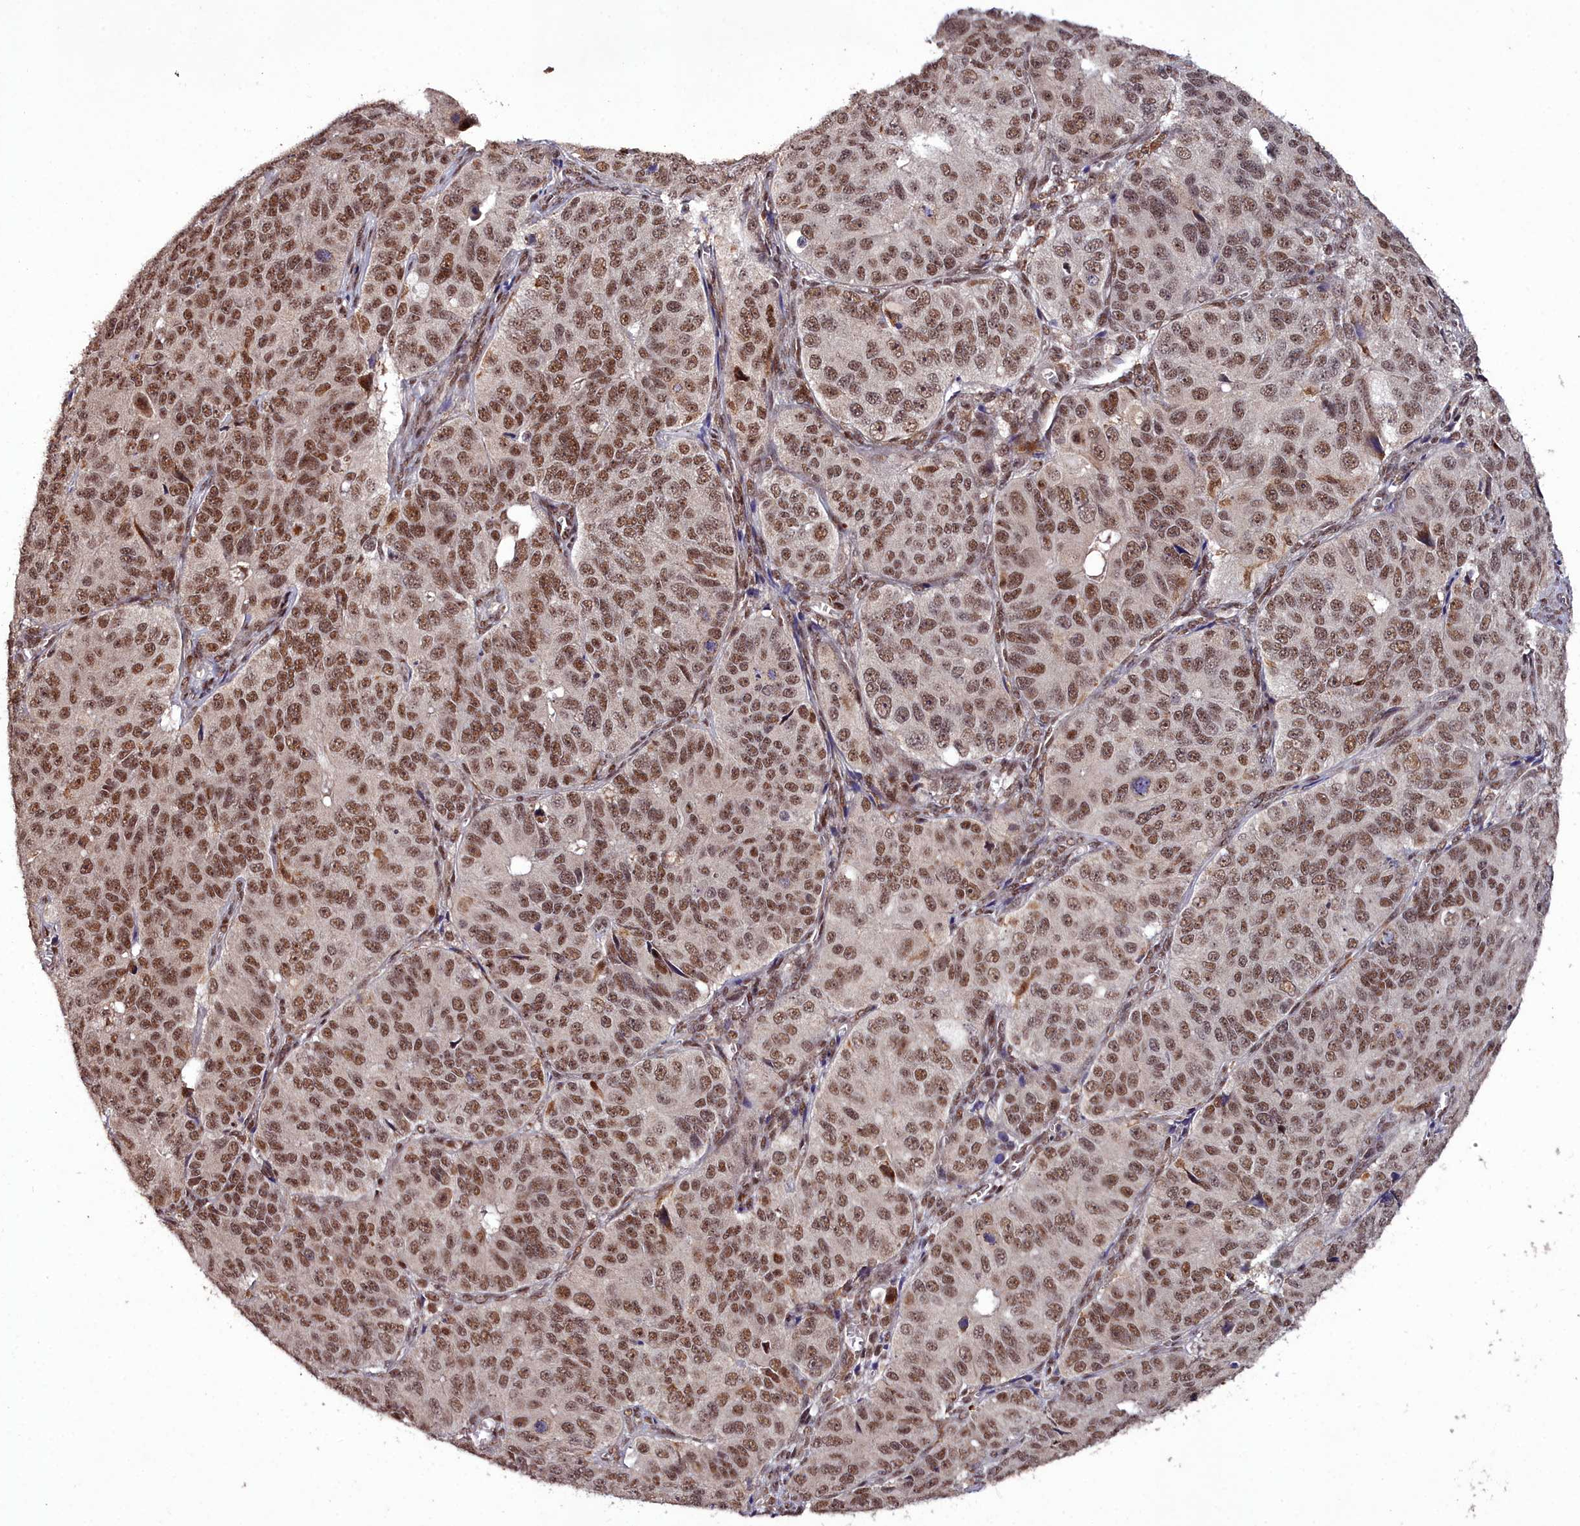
{"staining": {"intensity": "moderate", "quantity": ">75%", "location": "nuclear"}, "tissue": "ovarian cancer", "cell_type": "Tumor cells", "image_type": "cancer", "snomed": [{"axis": "morphology", "description": "Carcinoma, endometroid"}, {"axis": "topography", "description": "Ovary"}], "caption": "The image displays a brown stain indicating the presence of a protein in the nuclear of tumor cells in endometroid carcinoma (ovarian). (DAB IHC with brightfield microscopy, high magnification).", "gene": "CXXC1", "patient": {"sex": "female", "age": 51}}